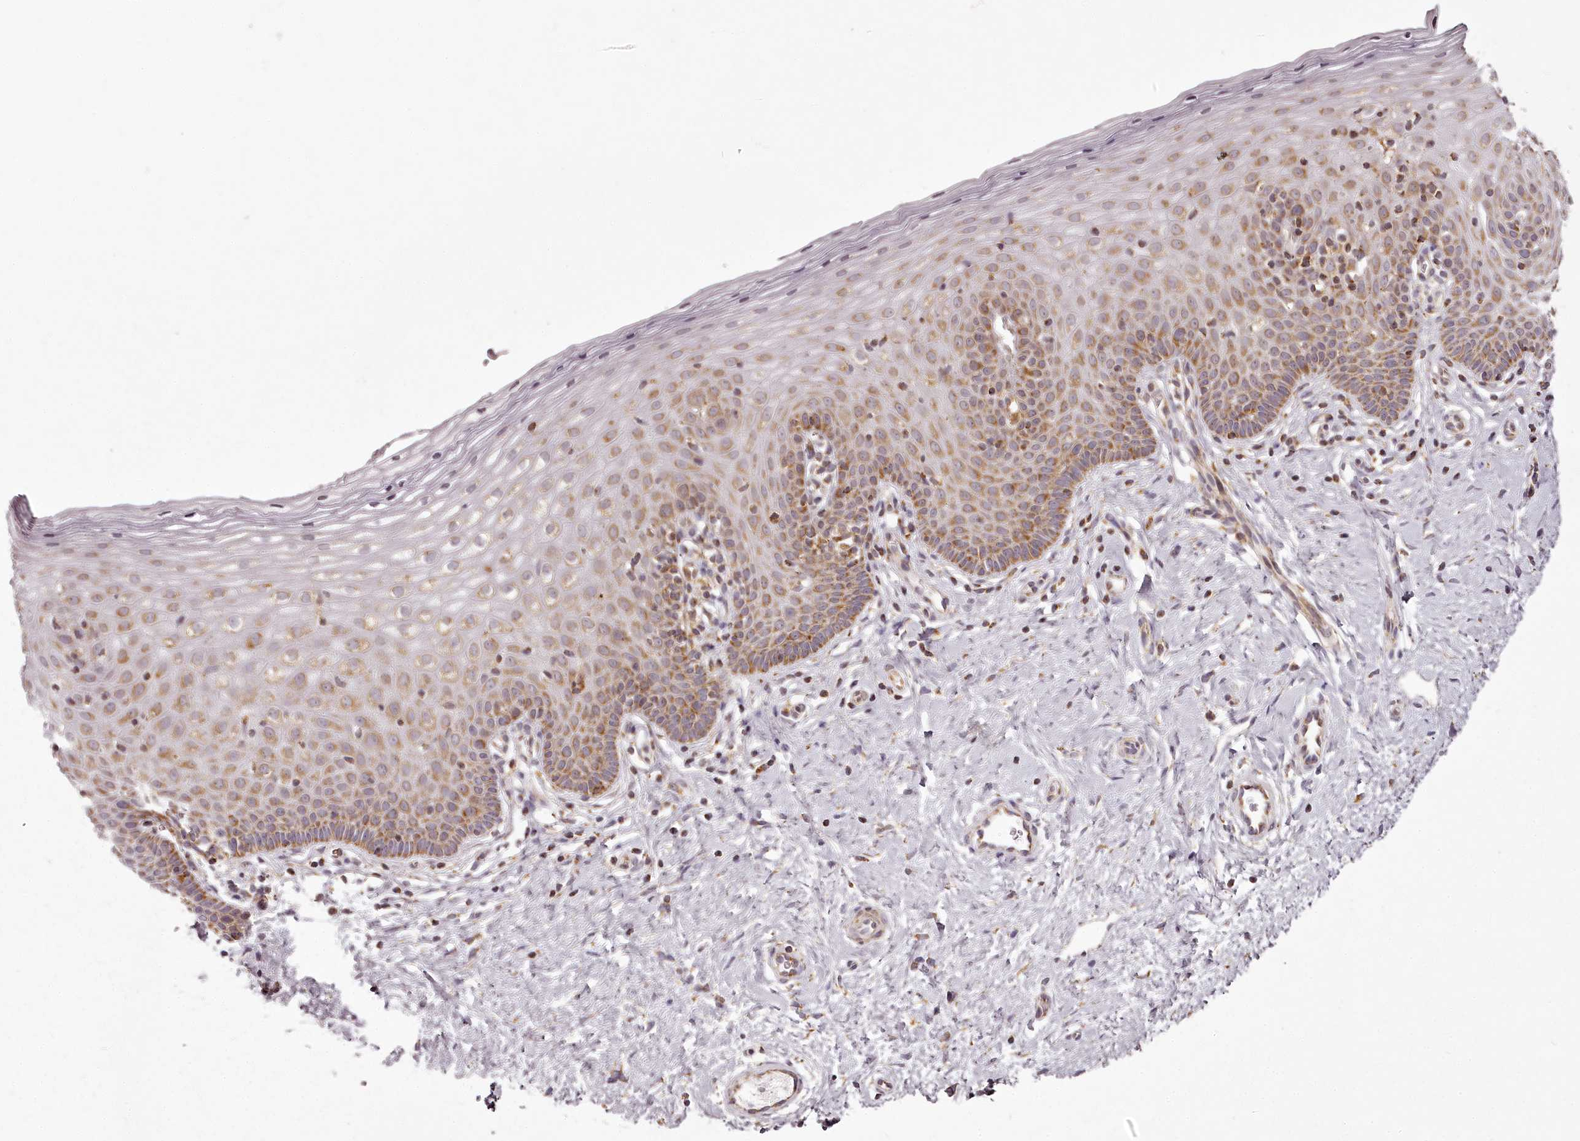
{"staining": {"intensity": "moderate", "quantity": ">75%", "location": "cytoplasmic/membranous"}, "tissue": "cervix", "cell_type": "Glandular cells", "image_type": "normal", "snomed": [{"axis": "morphology", "description": "Normal tissue, NOS"}, {"axis": "topography", "description": "Cervix"}], "caption": "Glandular cells show medium levels of moderate cytoplasmic/membranous expression in approximately >75% of cells in normal cervix. (IHC, brightfield microscopy, high magnification).", "gene": "CHCHD2", "patient": {"sex": "female", "age": 36}}